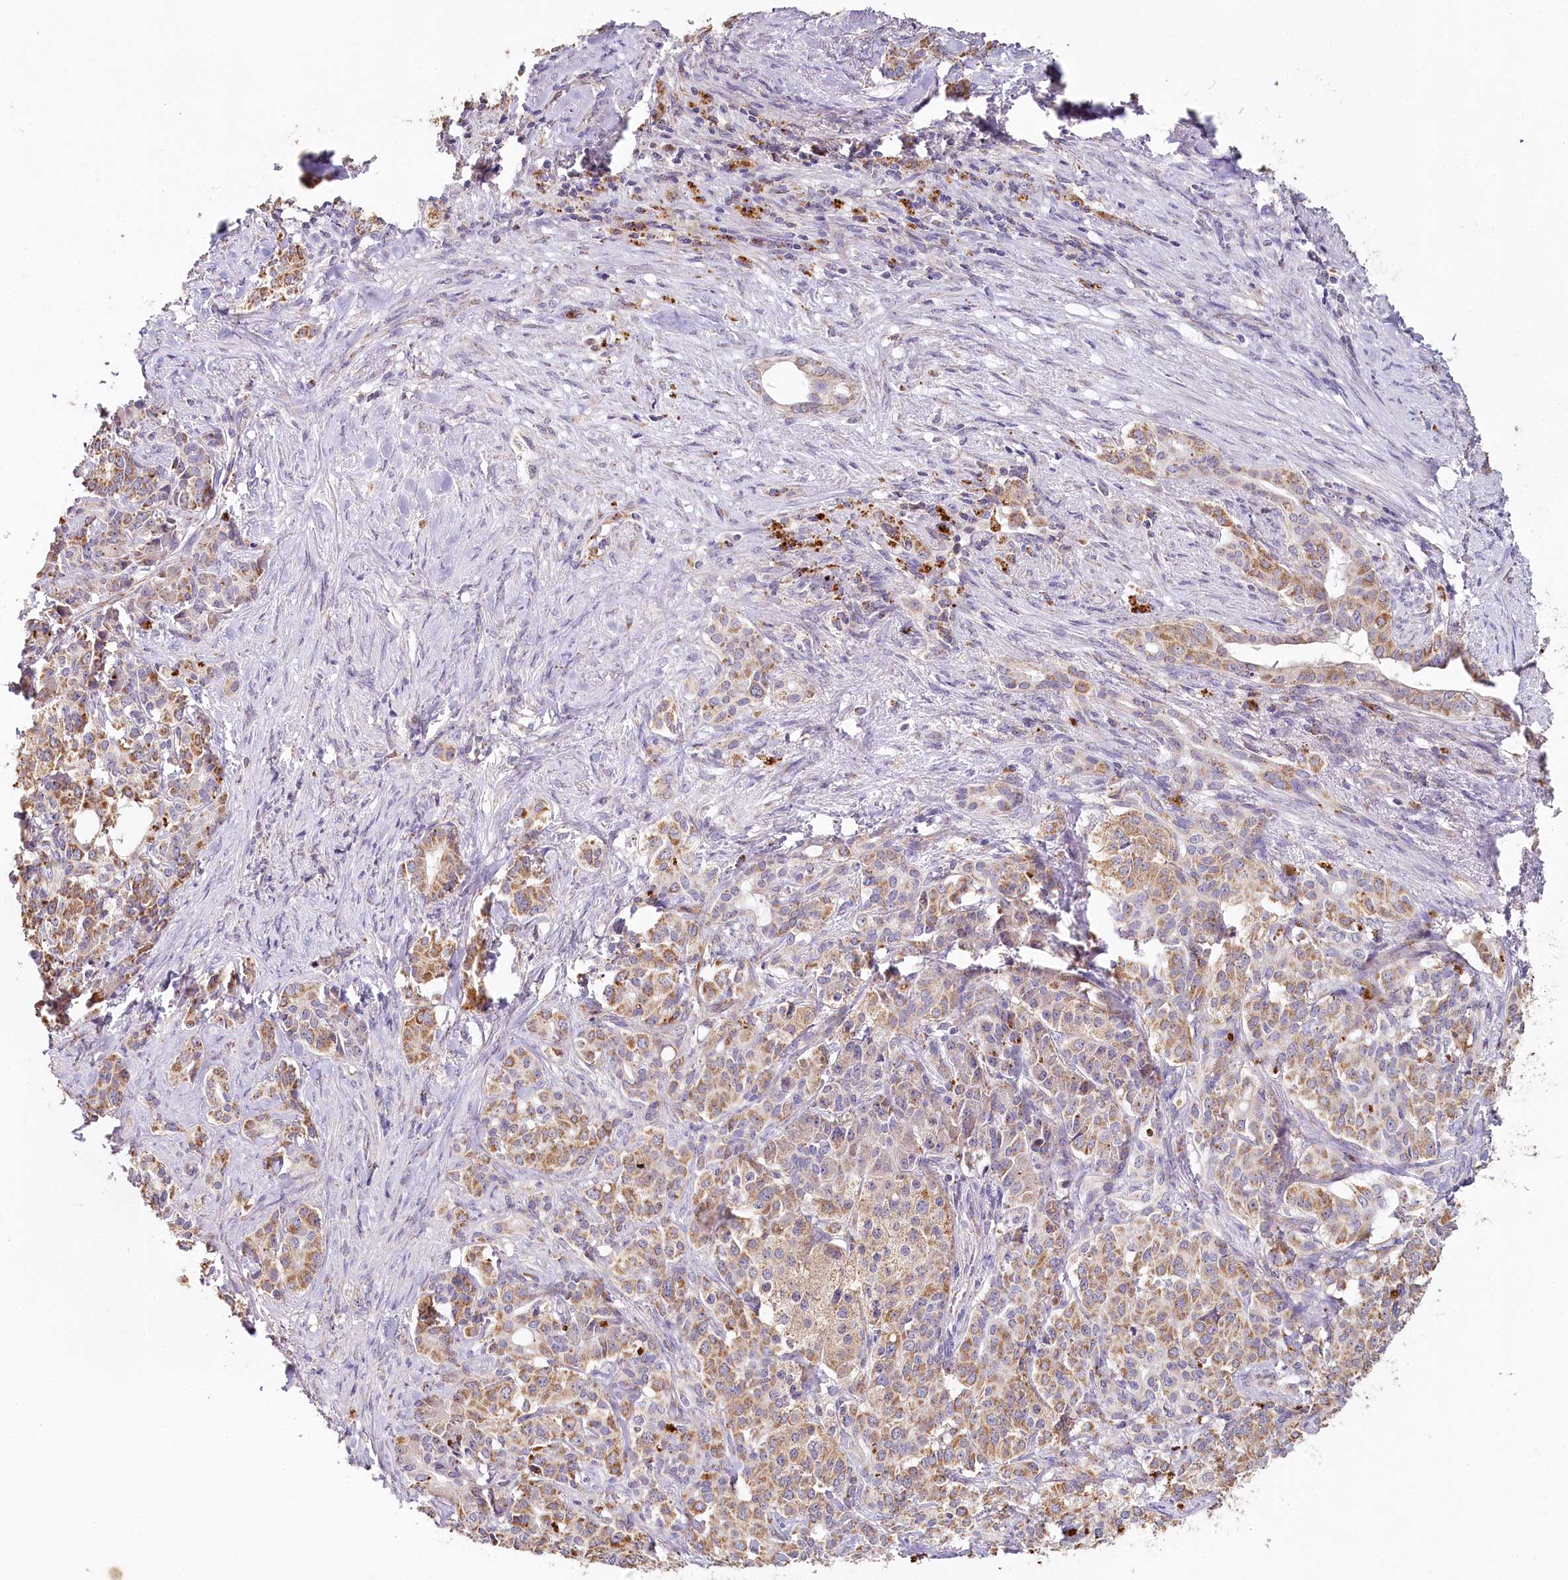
{"staining": {"intensity": "moderate", "quantity": ">75%", "location": "cytoplasmic/membranous"}, "tissue": "pancreatic cancer", "cell_type": "Tumor cells", "image_type": "cancer", "snomed": [{"axis": "morphology", "description": "Adenocarcinoma, NOS"}, {"axis": "topography", "description": "Pancreas"}], "caption": "Immunohistochemical staining of human pancreatic cancer (adenocarcinoma) exhibits medium levels of moderate cytoplasmic/membranous expression in approximately >75% of tumor cells. (brown staining indicates protein expression, while blue staining denotes nuclei).", "gene": "MMP25", "patient": {"sex": "female", "age": 74}}